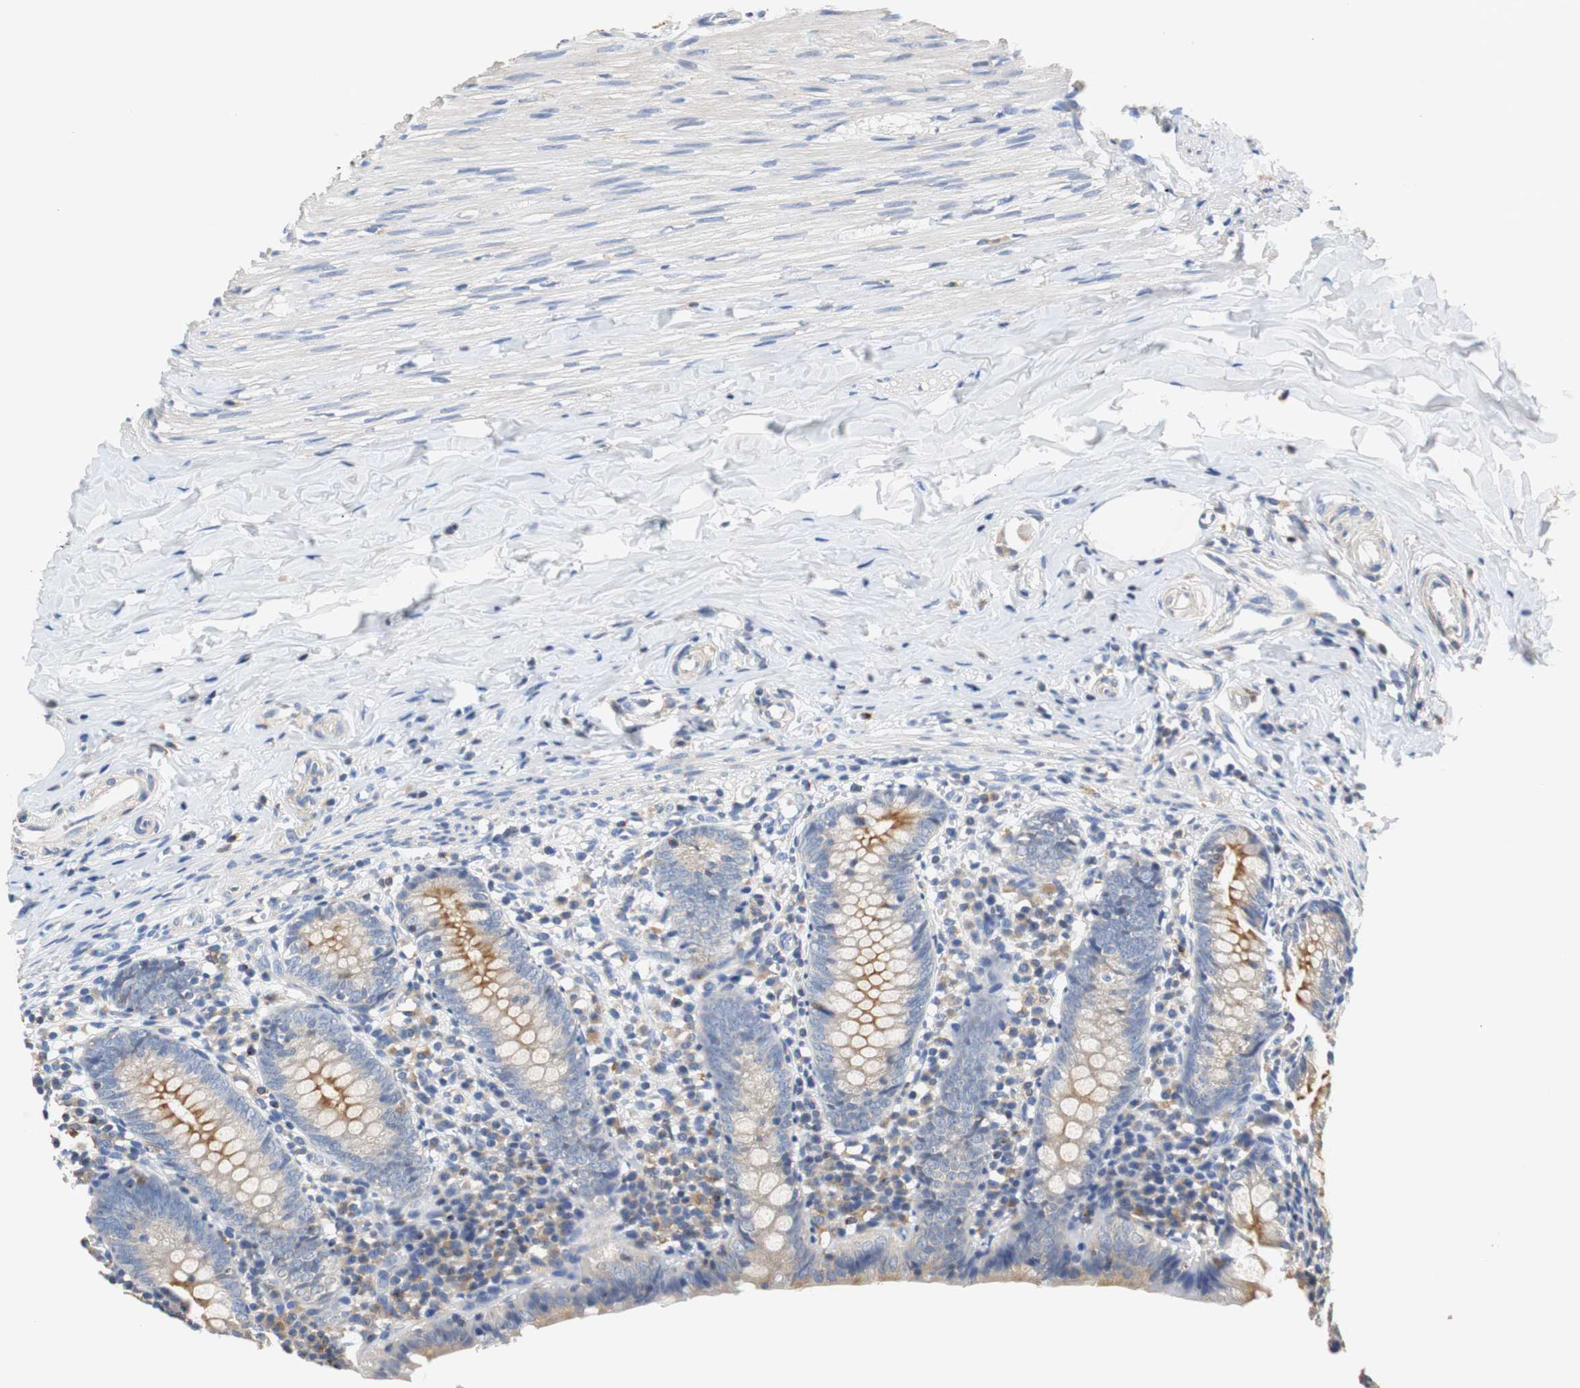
{"staining": {"intensity": "moderate", "quantity": ">75%", "location": "cytoplasmic/membranous"}, "tissue": "appendix", "cell_type": "Glandular cells", "image_type": "normal", "snomed": [{"axis": "morphology", "description": "Normal tissue, NOS"}, {"axis": "topography", "description": "Appendix"}], "caption": "This micrograph displays benign appendix stained with immunohistochemistry (IHC) to label a protein in brown. The cytoplasmic/membranous of glandular cells show moderate positivity for the protein. Nuclei are counter-stained blue.", "gene": "VAMP8", "patient": {"sex": "female", "age": 10}}